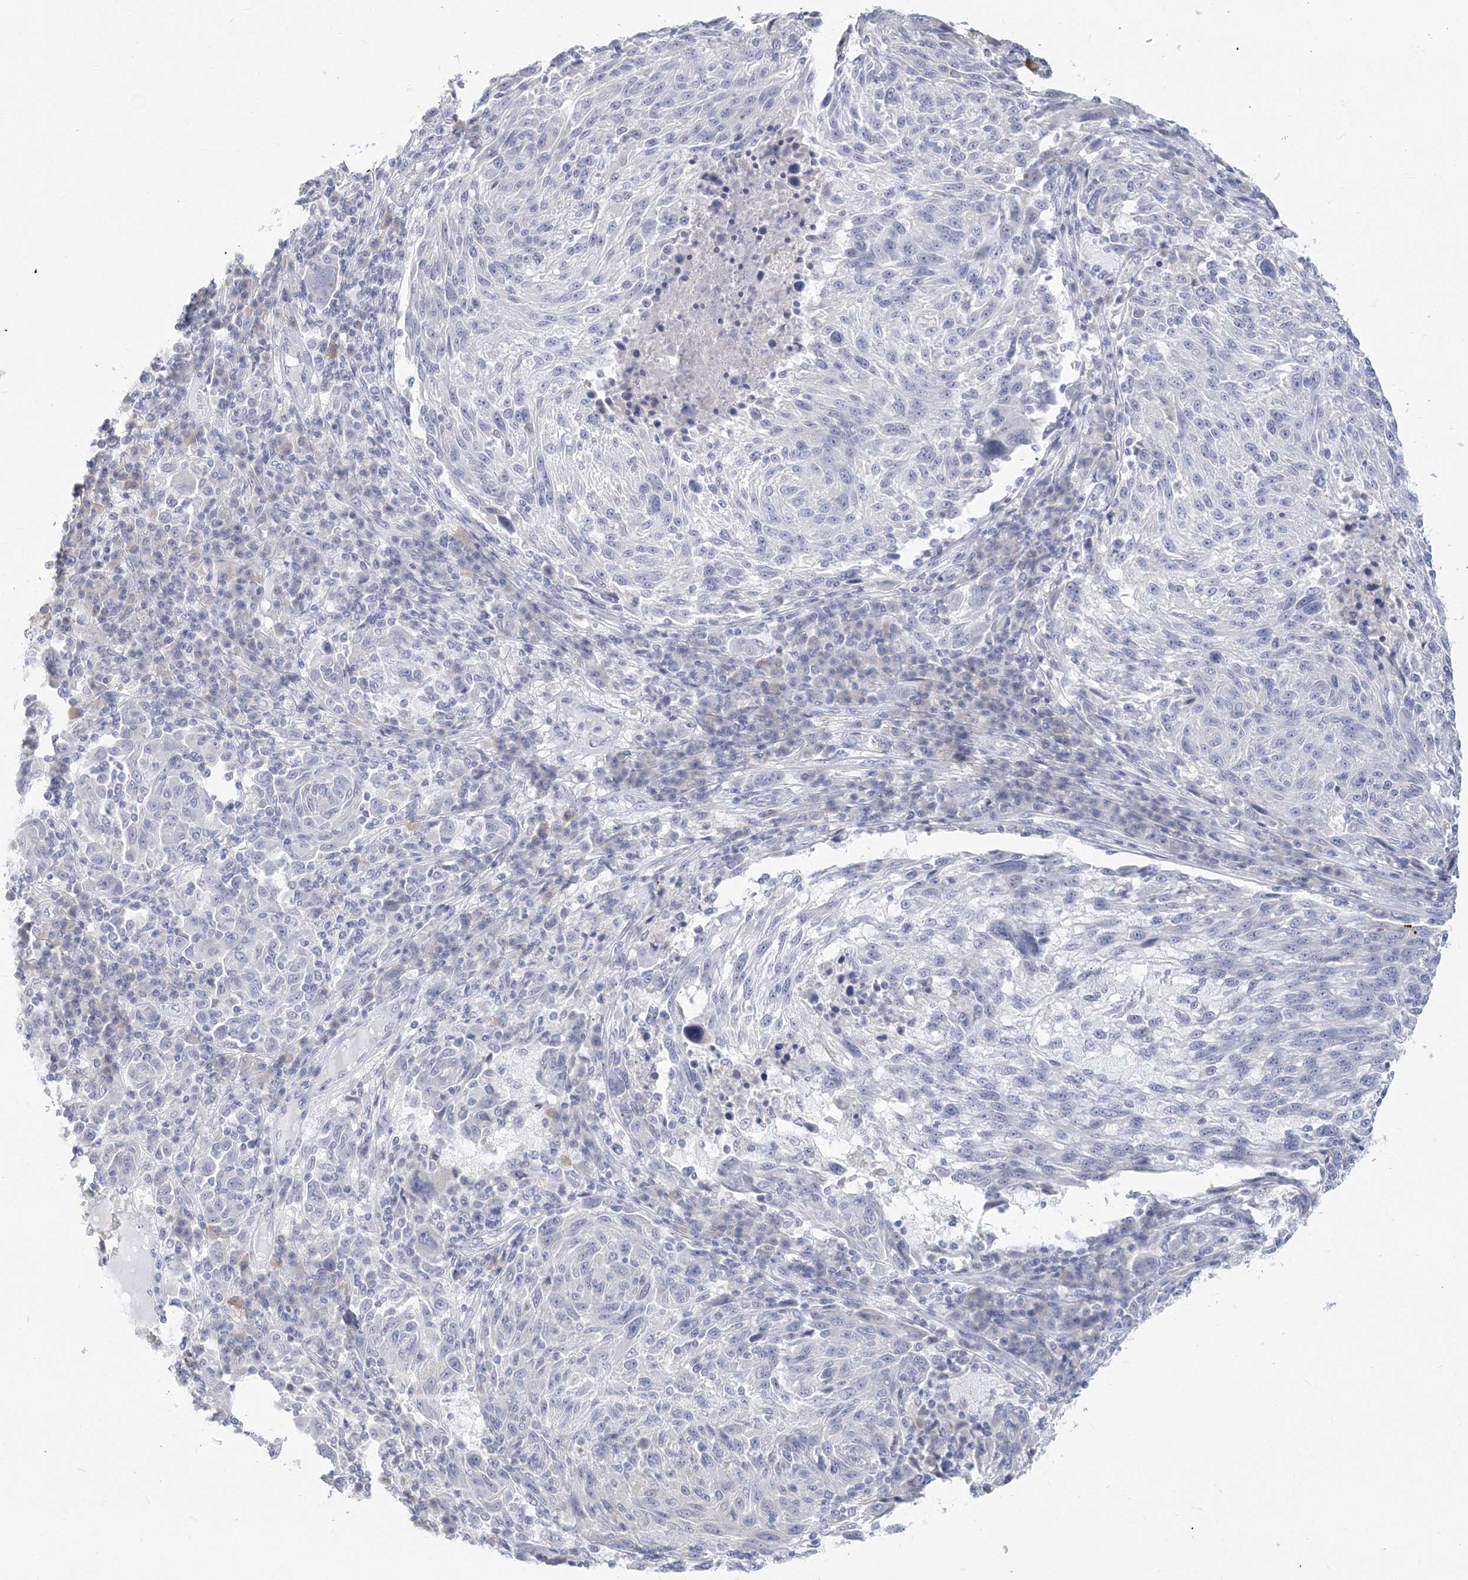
{"staining": {"intensity": "negative", "quantity": "none", "location": "none"}, "tissue": "melanoma", "cell_type": "Tumor cells", "image_type": "cancer", "snomed": [{"axis": "morphology", "description": "Malignant melanoma, NOS"}, {"axis": "topography", "description": "Skin"}], "caption": "Image shows no protein expression in tumor cells of melanoma tissue.", "gene": "CSN1S1", "patient": {"sex": "male", "age": 53}}